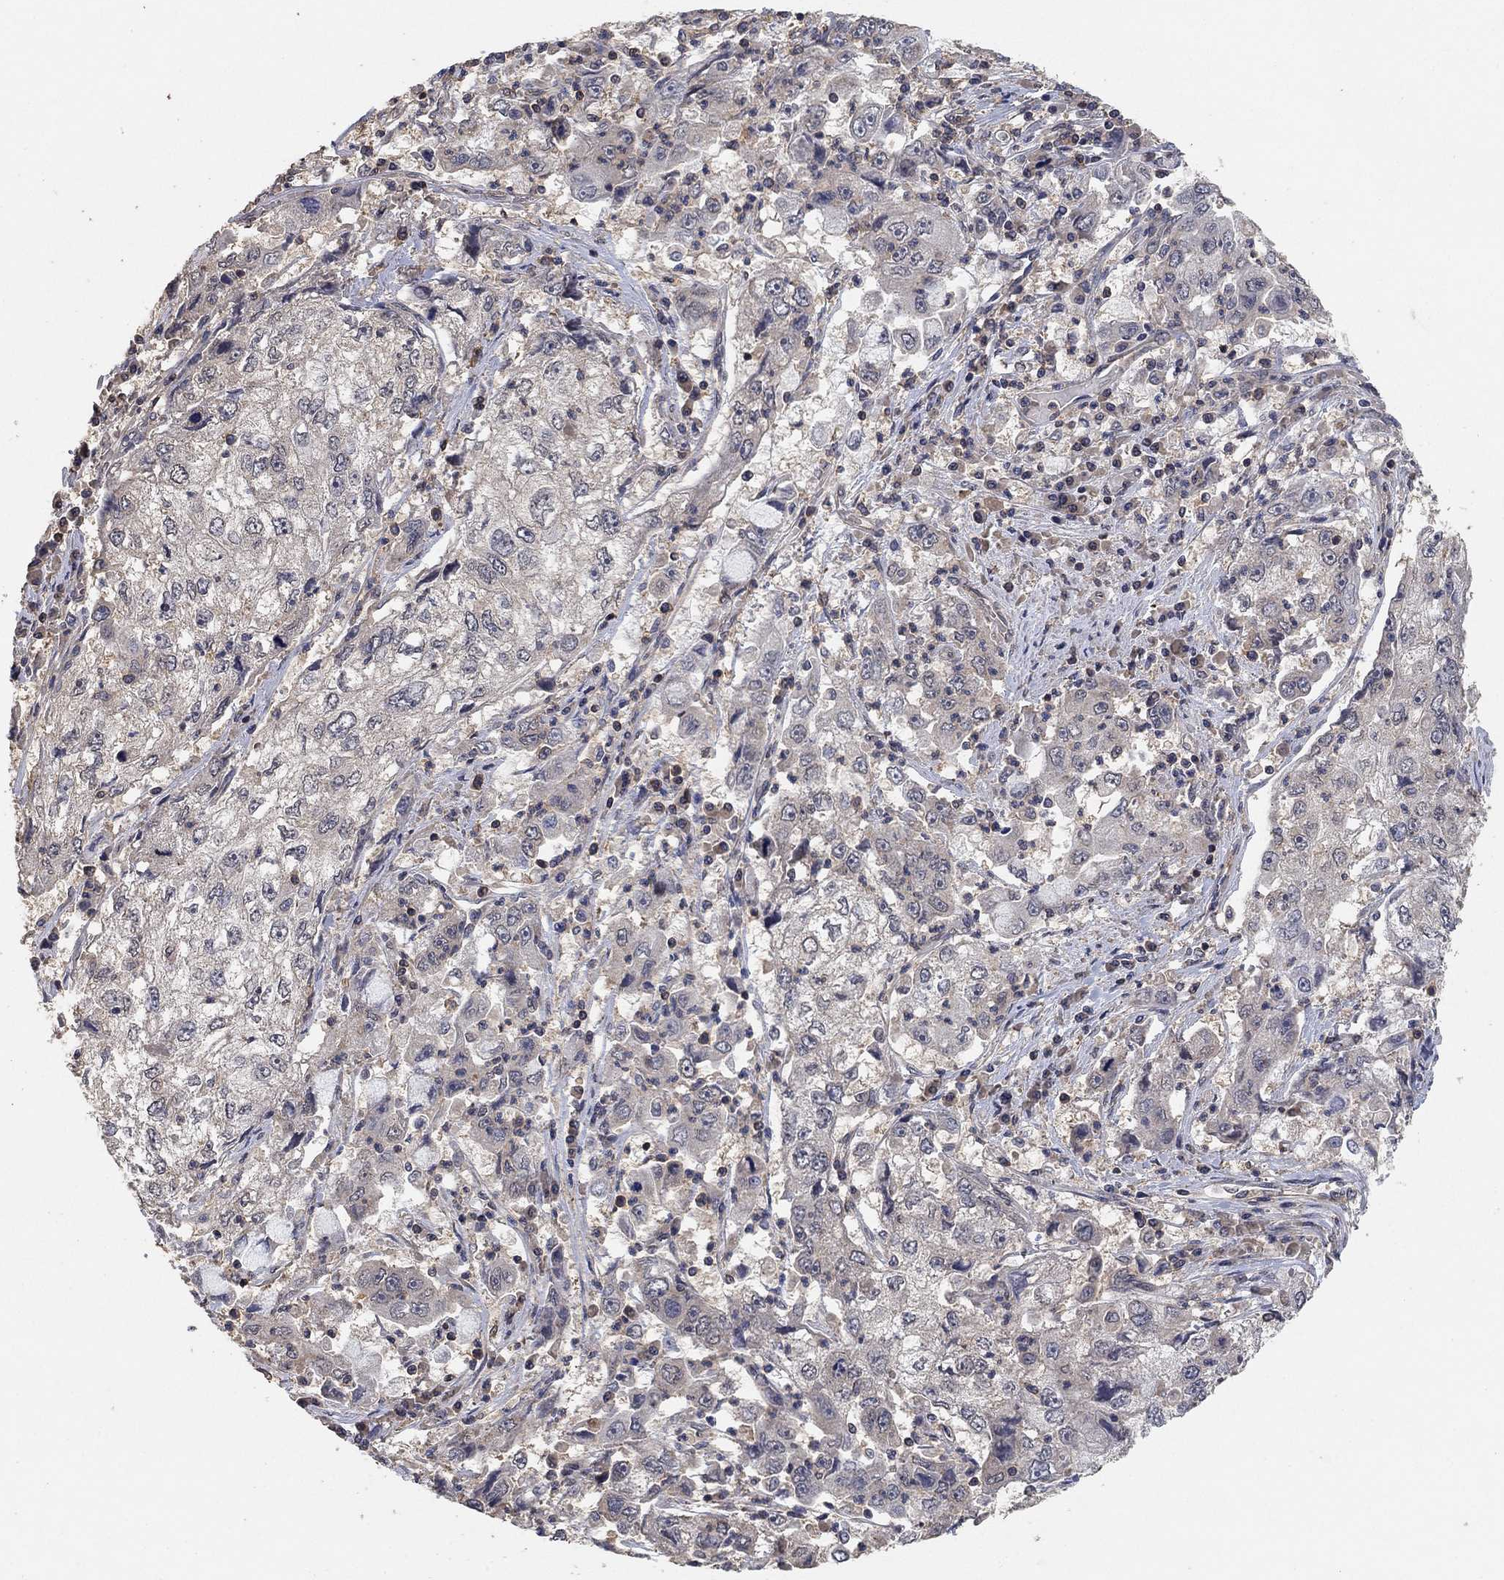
{"staining": {"intensity": "negative", "quantity": "none", "location": "none"}, "tissue": "cervical cancer", "cell_type": "Tumor cells", "image_type": "cancer", "snomed": [{"axis": "morphology", "description": "Squamous cell carcinoma, NOS"}, {"axis": "topography", "description": "Cervix"}], "caption": "The image exhibits no significant expression in tumor cells of cervical cancer (squamous cell carcinoma).", "gene": "CCDC43", "patient": {"sex": "female", "age": 36}}